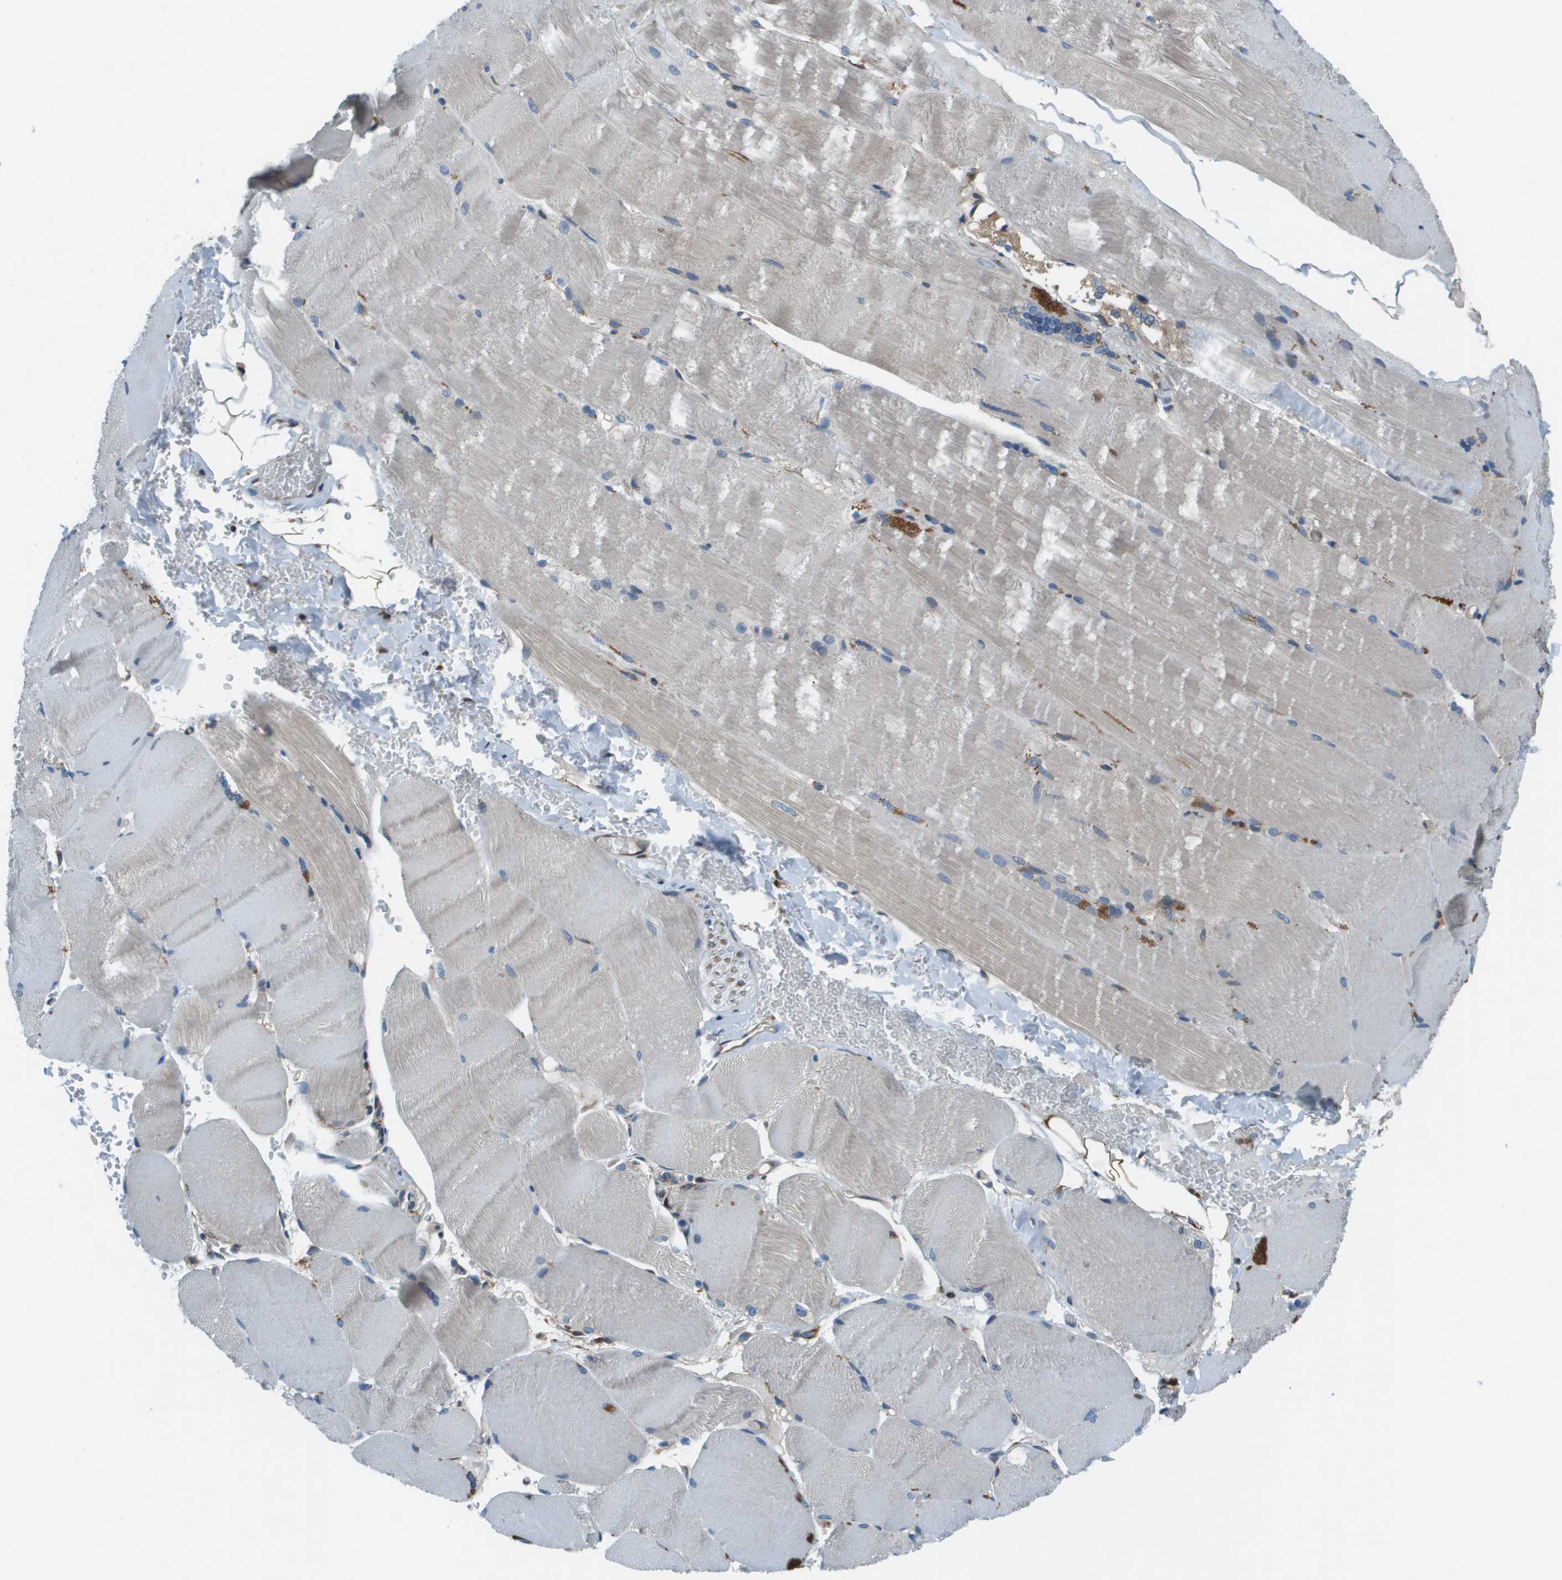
{"staining": {"intensity": "negative", "quantity": "none", "location": "none"}, "tissue": "skeletal muscle", "cell_type": "Myocytes", "image_type": "normal", "snomed": [{"axis": "morphology", "description": "Normal tissue, NOS"}, {"axis": "topography", "description": "Skin"}, {"axis": "topography", "description": "Skeletal muscle"}], "caption": "Immunohistochemical staining of unremarkable human skeletal muscle reveals no significant positivity in myocytes.", "gene": "ARFGAP2", "patient": {"sex": "male", "age": 83}}